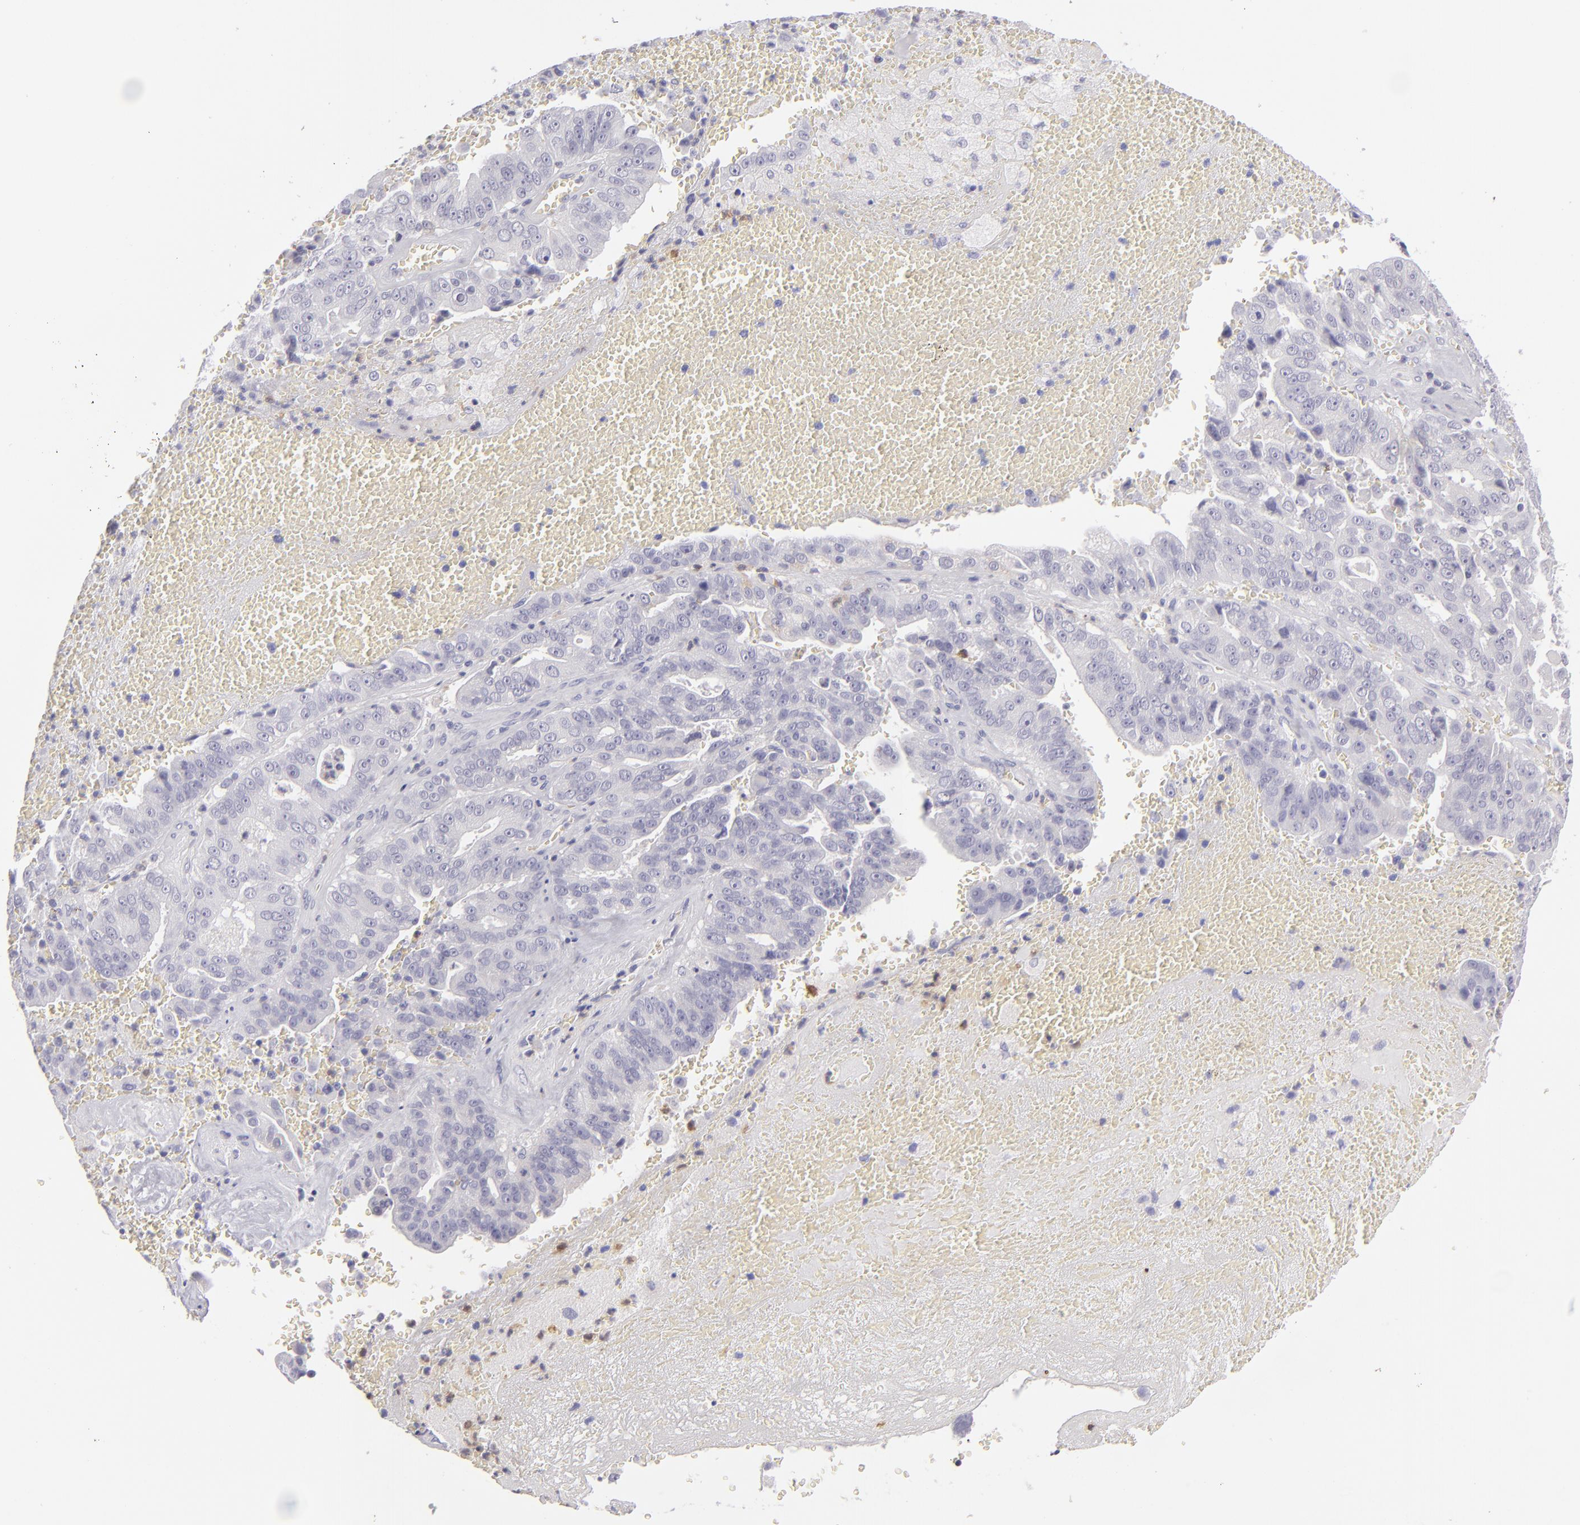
{"staining": {"intensity": "negative", "quantity": "none", "location": "none"}, "tissue": "liver cancer", "cell_type": "Tumor cells", "image_type": "cancer", "snomed": [{"axis": "morphology", "description": "Cholangiocarcinoma"}, {"axis": "topography", "description": "Liver"}], "caption": "Image shows no significant protein expression in tumor cells of liver cancer (cholangiocarcinoma).", "gene": "TNNC1", "patient": {"sex": "female", "age": 79}}